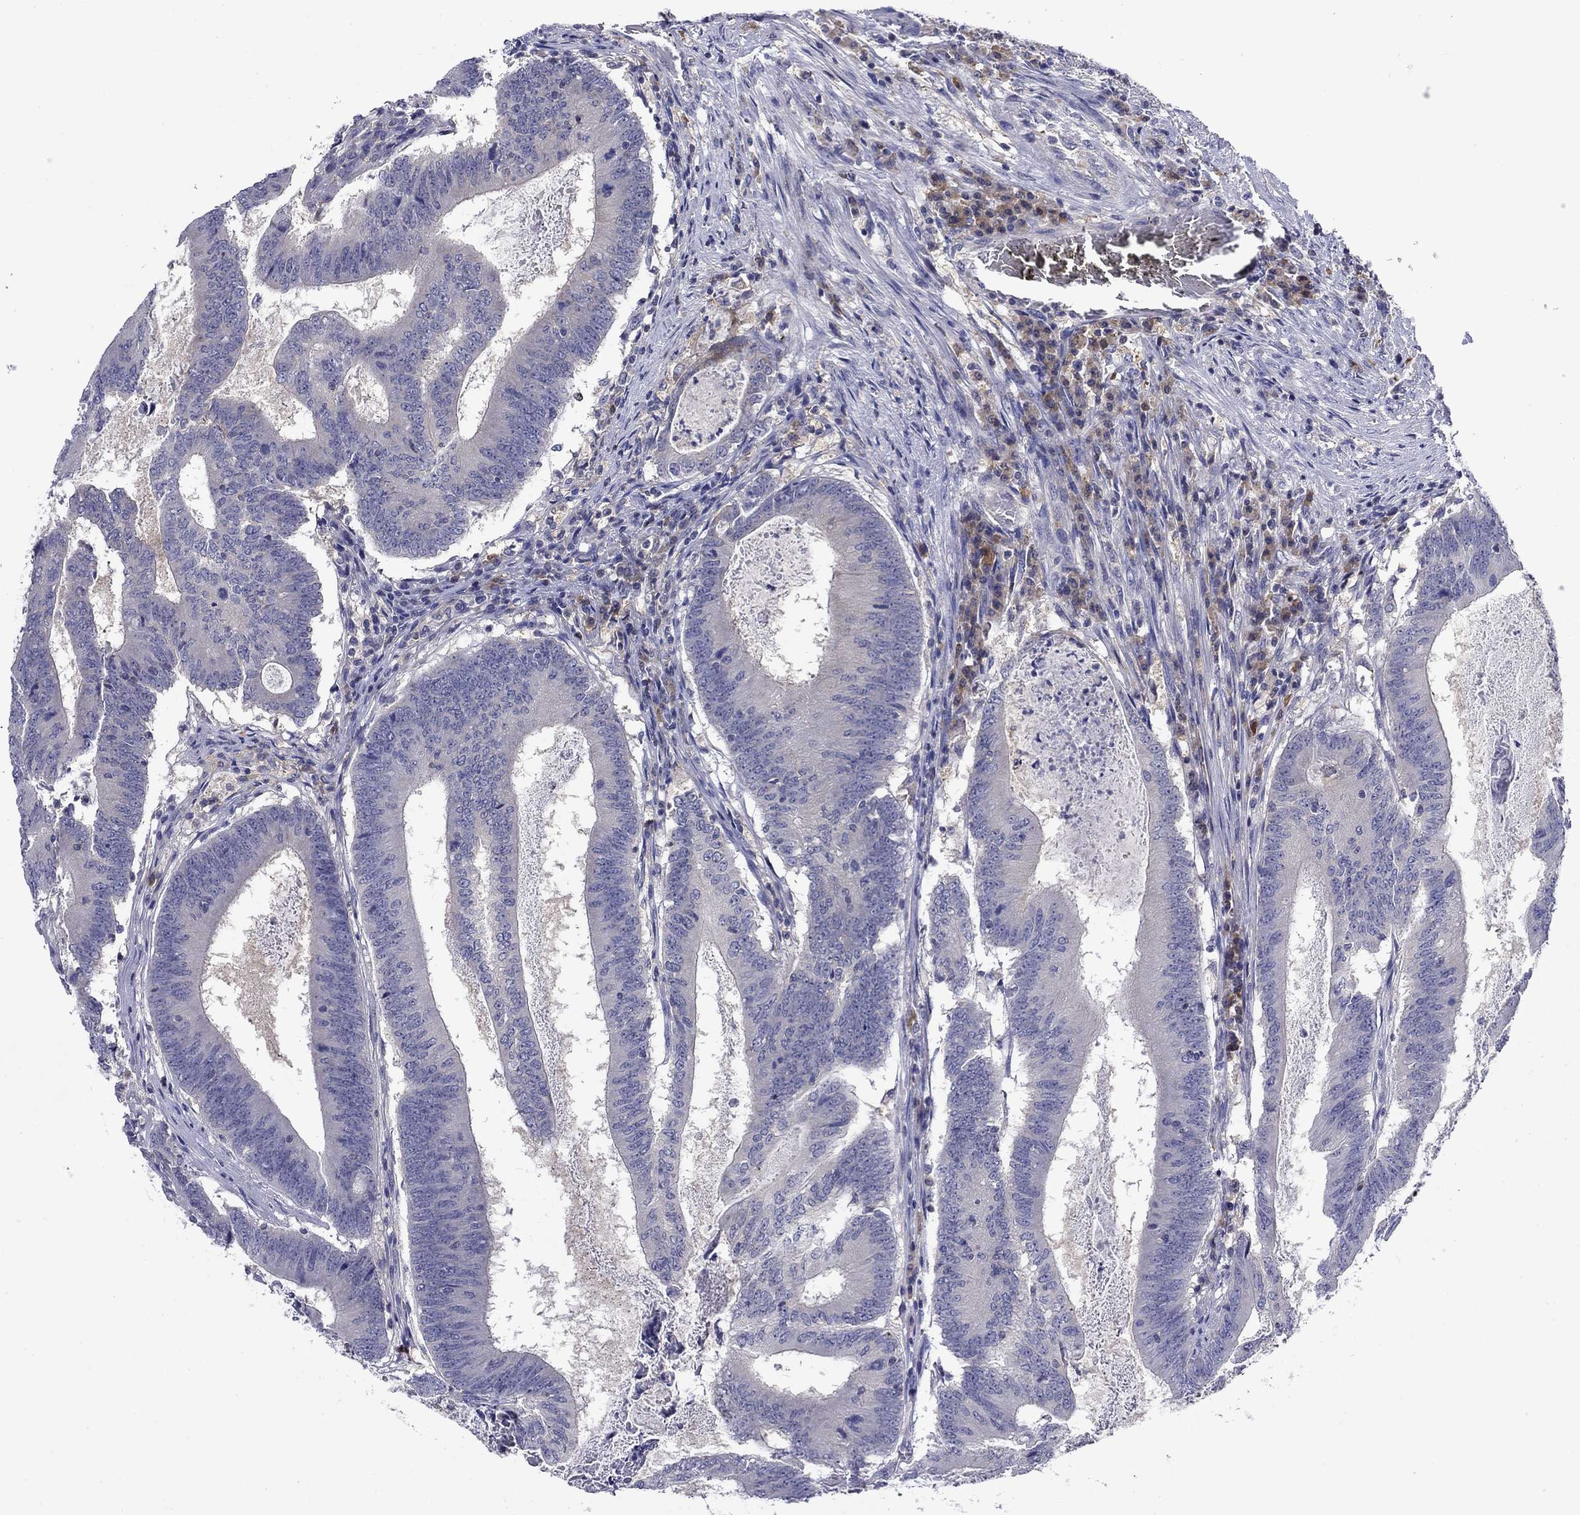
{"staining": {"intensity": "negative", "quantity": "none", "location": "none"}, "tissue": "colorectal cancer", "cell_type": "Tumor cells", "image_type": "cancer", "snomed": [{"axis": "morphology", "description": "Adenocarcinoma, NOS"}, {"axis": "topography", "description": "Colon"}], "caption": "Tumor cells show no significant protein positivity in adenocarcinoma (colorectal). (Brightfield microscopy of DAB immunohistochemistry at high magnification).", "gene": "POU2F2", "patient": {"sex": "female", "age": 70}}